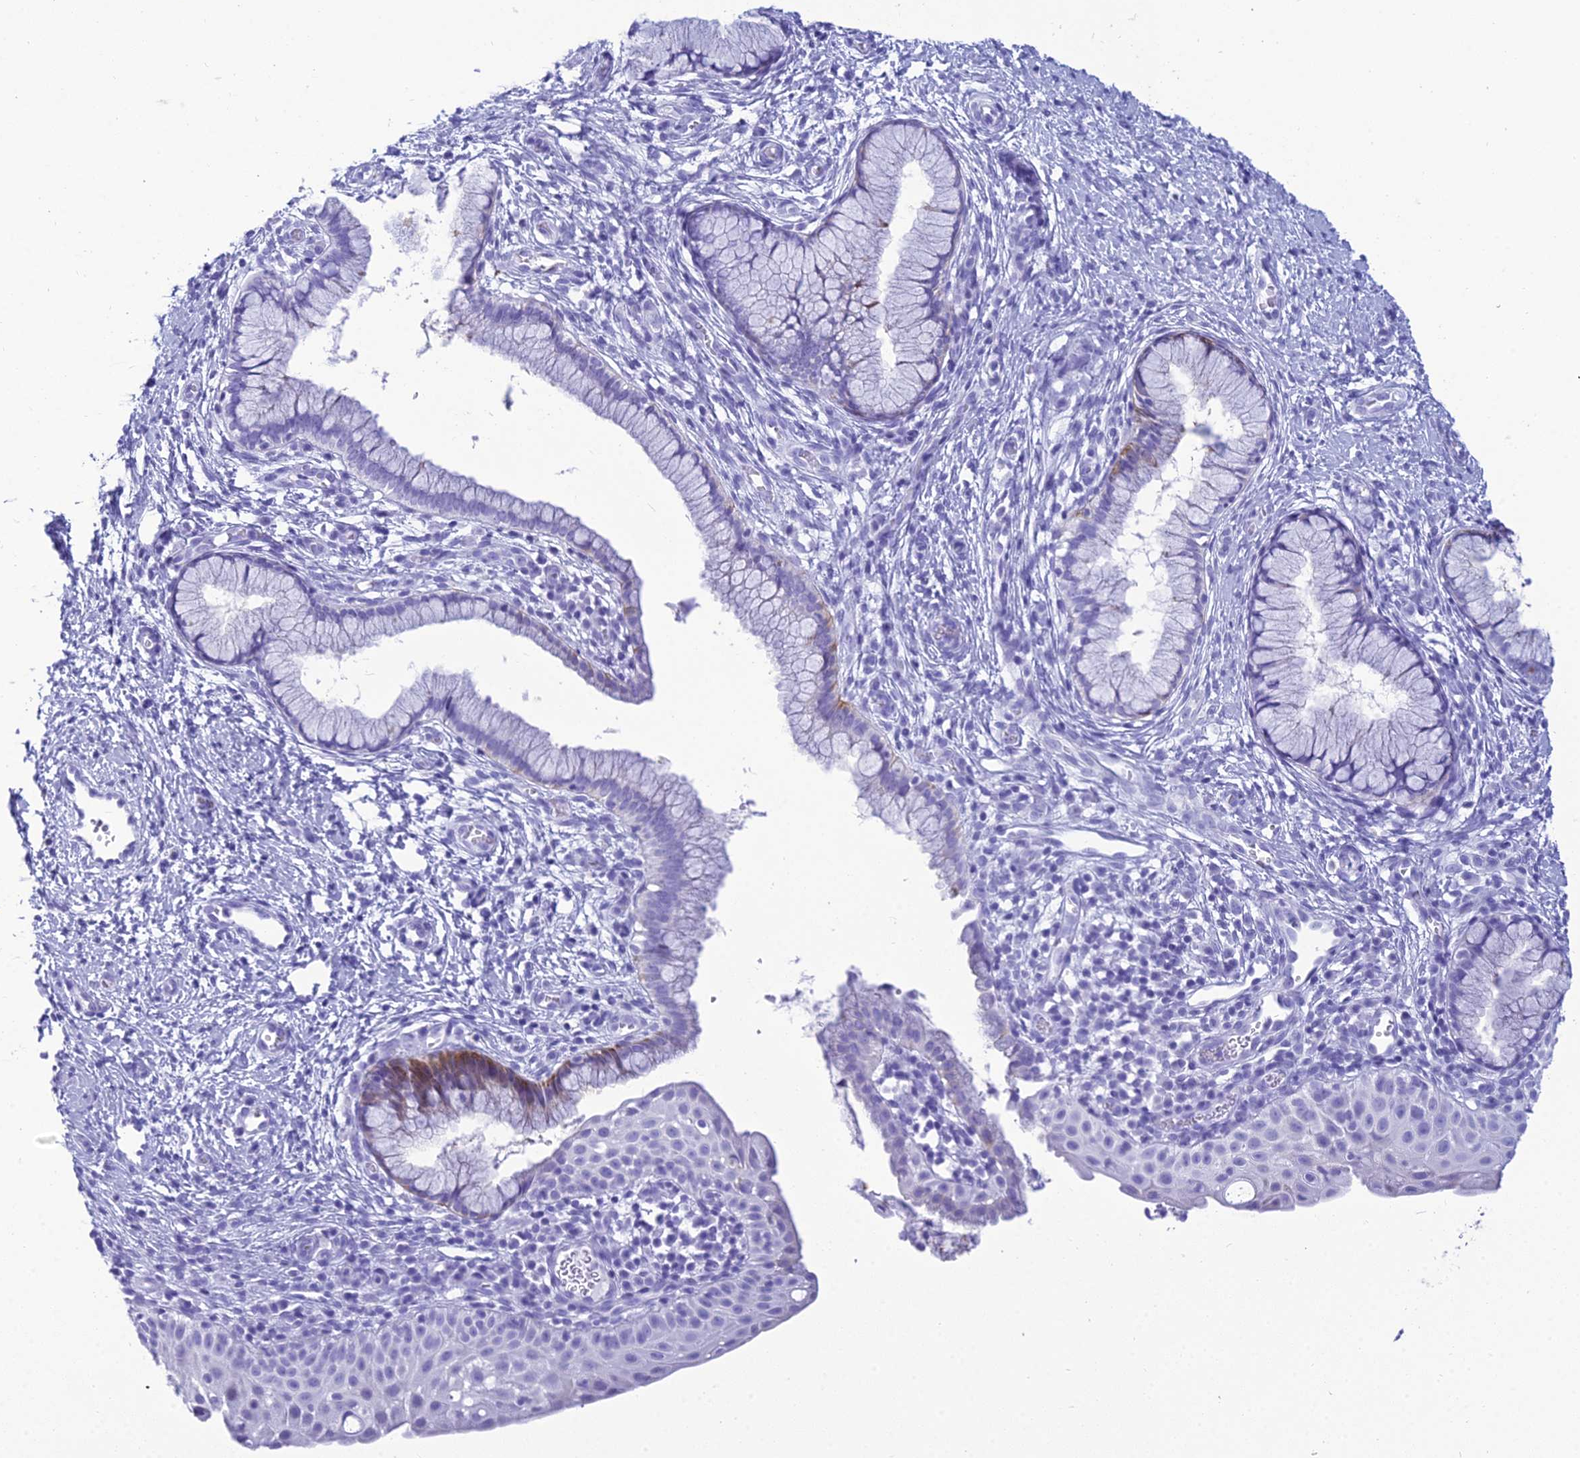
{"staining": {"intensity": "moderate", "quantity": "<25%", "location": "cytoplasmic/membranous"}, "tissue": "cervix", "cell_type": "Glandular cells", "image_type": "normal", "snomed": [{"axis": "morphology", "description": "Normal tissue, NOS"}, {"axis": "topography", "description": "Cervix"}], "caption": "Immunohistochemistry (IHC) of unremarkable human cervix shows low levels of moderate cytoplasmic/membranous staining in approximately <25% of glandular cells. The staining is performed using DAB (3,3'-diaminobenzidine) brown chromogen to label protein expression. The nuclei are counter-stained blue using hematoxylin.", "gene": "ZNF442", "patient": {"sex": "female", "age": 36}}